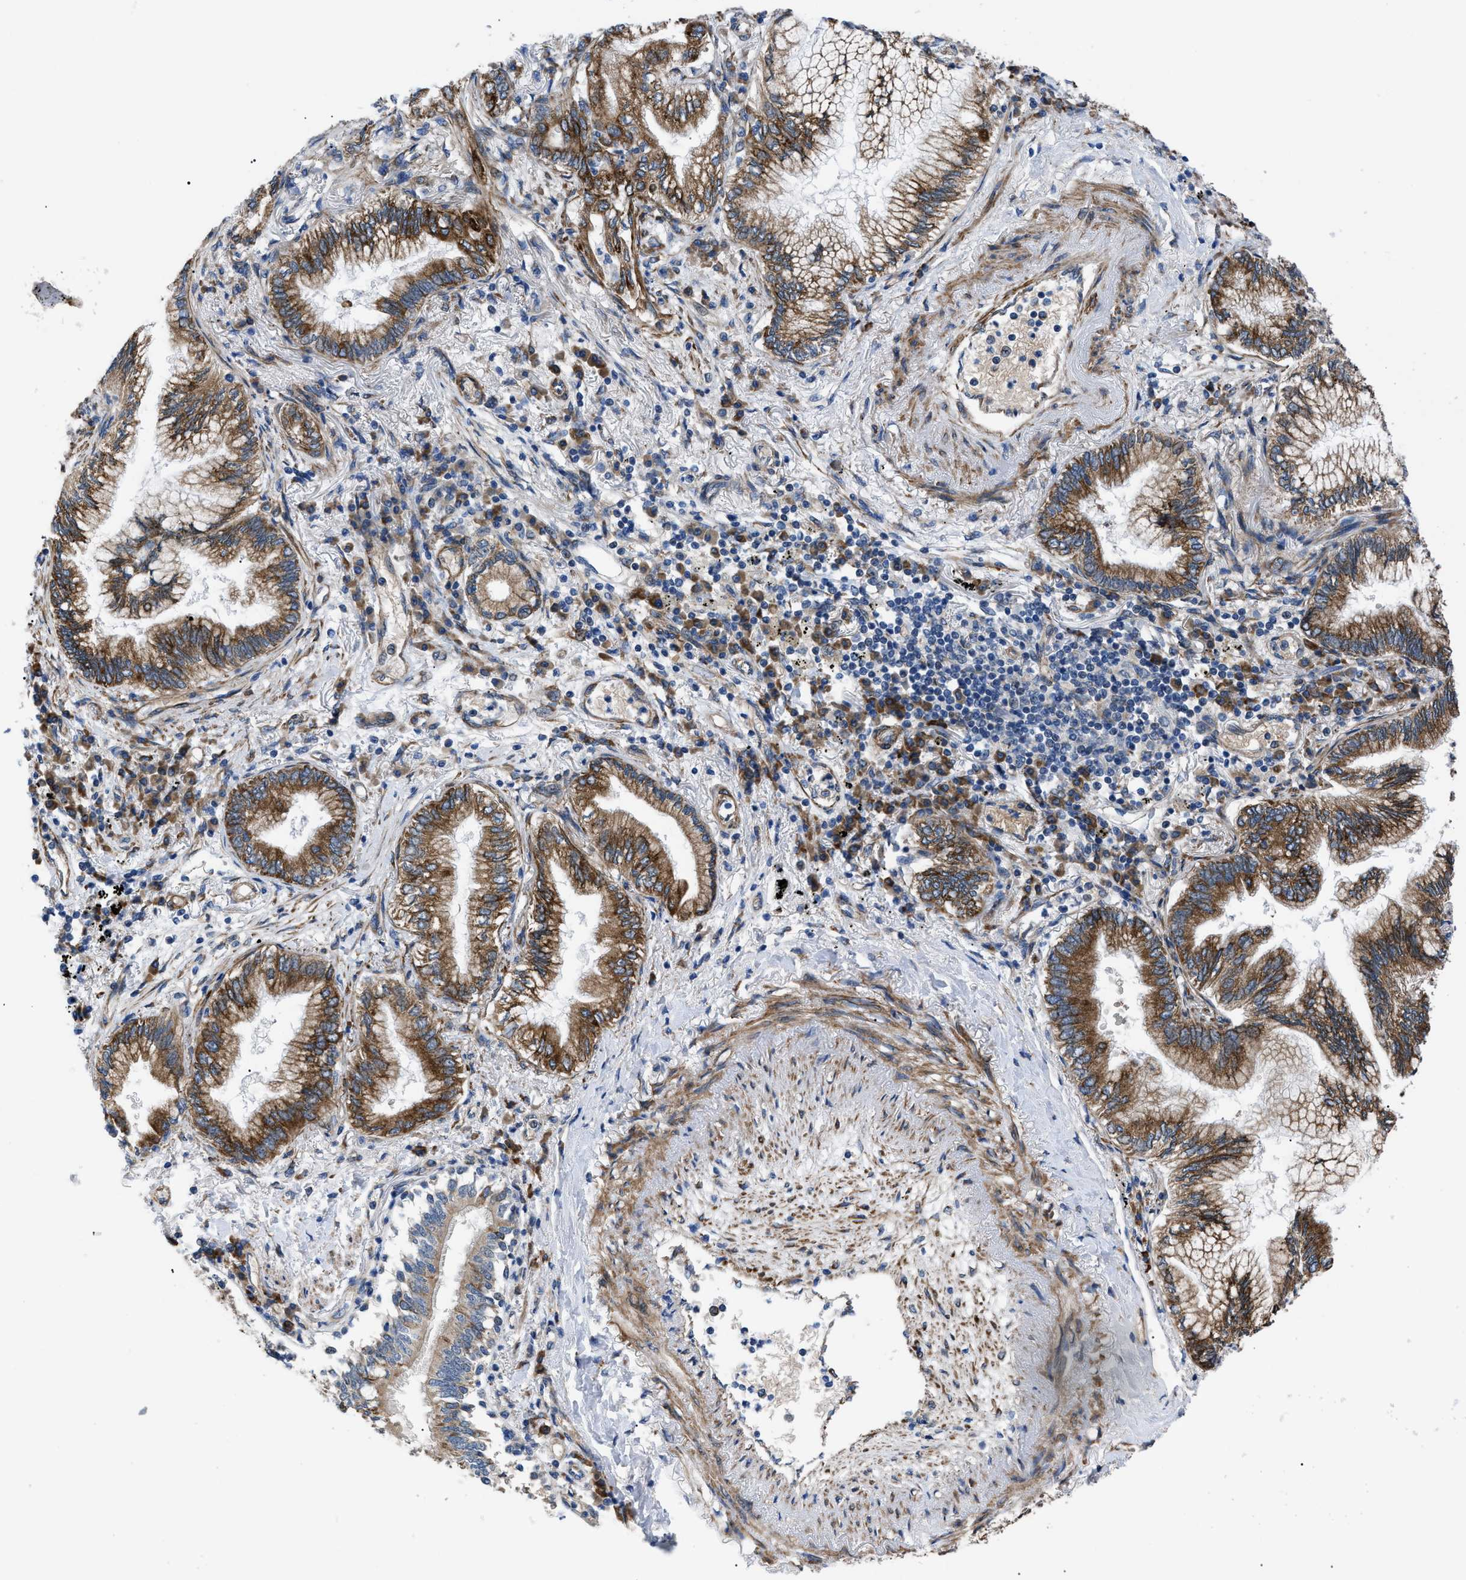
{"staining": {"intensity": "moderate", "quantity": ">75%", "location": "cytoplasmic/membranous"}, "tissue": "lung cancer", "cell_type": "Tumor cells", "image_type": "cancer", "snomed": [{"axis": "morphology", "description": "Normal tissue, NOS"}, {"axis": "morphology", "description": "Adenocarcinoma, NOS"}, {"axis": "topography", "description": "Bronchus"}, {"axis": "topography", "description": "Lung"}], "caption": "Immunohistochemistry of human lung cancer demonstrates medium levels of moderate cytoplasmic/membranous positivity in approximately >75% of tumor cells.", "gene": "MYO10", "patient": {"sex": "female", "age": 70}}